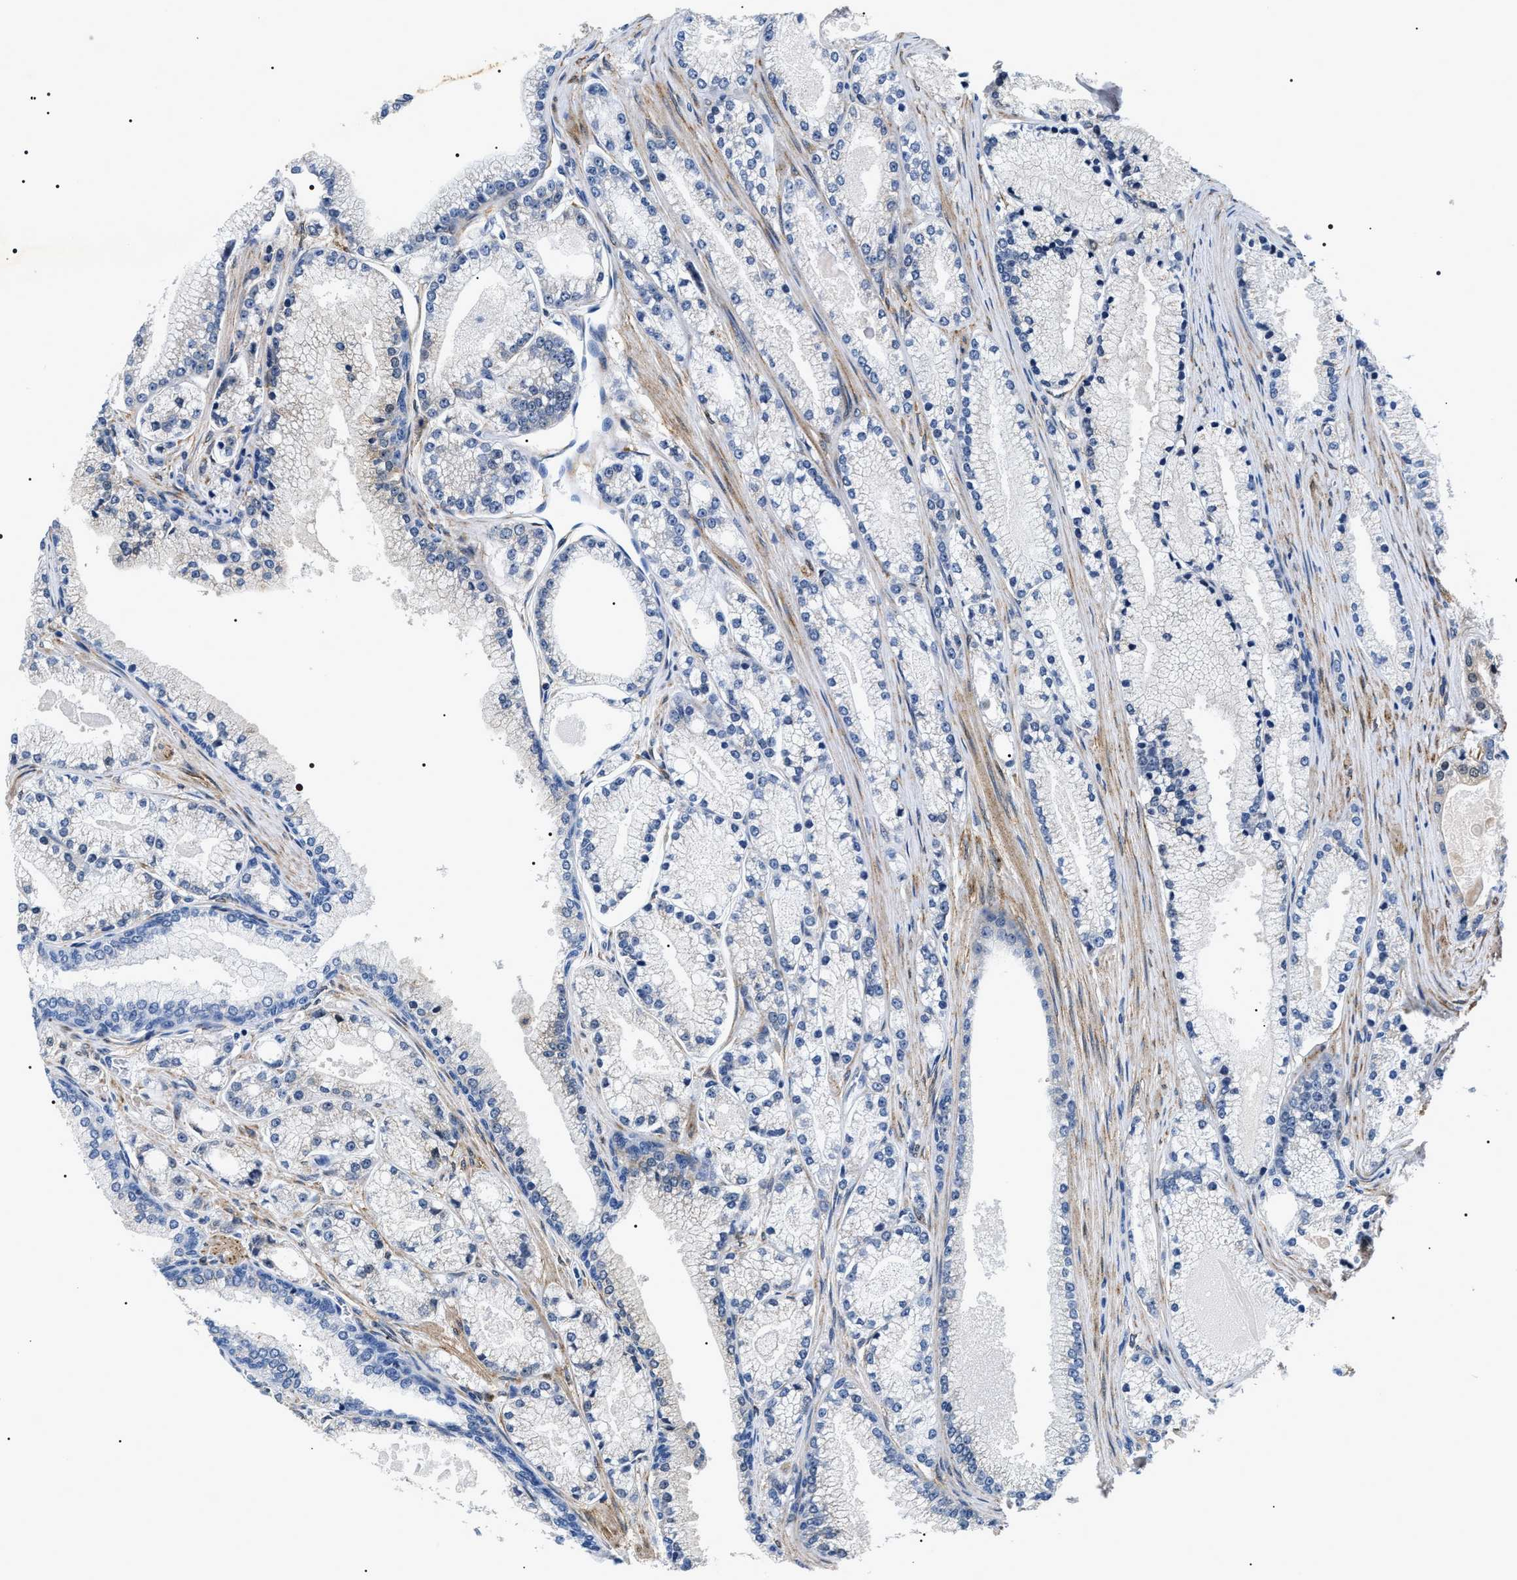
{"staining": {"intensity": "negative", "quantity": "none", "location": "none"}, "tissue": "prostate cancer", "cell_type": "Tumor cells", "image_type": "cancer", "snomed": [{"axis": "morphology", "description": "Adenocarcinoma, High grade"}, {"axis": "topography", "description": "Prostate"}], "caption": "This is an immunohistochemistry (IHC) image of human prostate cancer. There is no positivity in tumor cells.", "gene": "BAG2", "patient": {"sex": "male", "age": 71}}